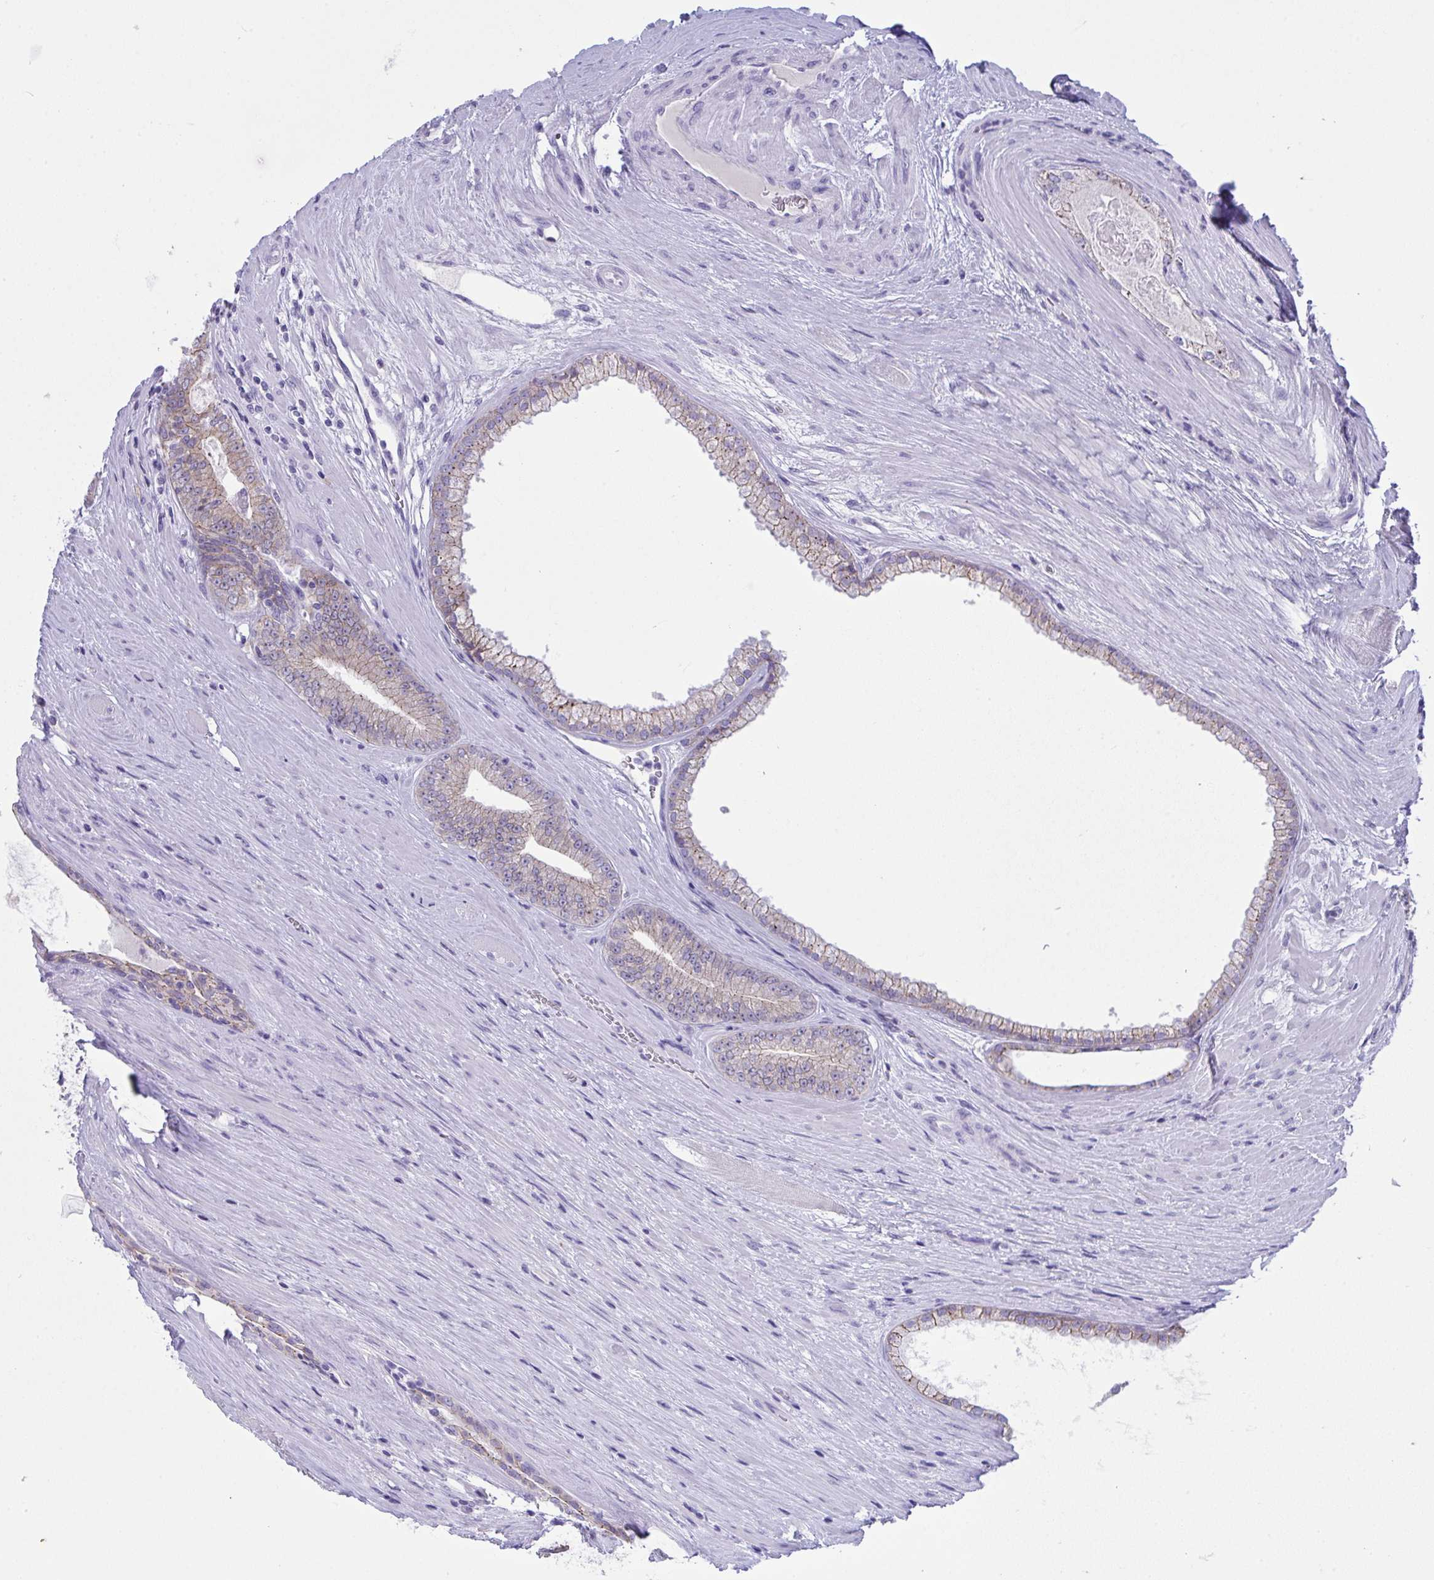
{"staining": {"intensity": "weak", "quantity": ">75%", "location": "cytoplasmic/membranous"}, "tissue": "prostate cancer", "cell_type": "Tumor cells", "image_type": "cancer", "snomed": [{"axis": "morphology", "description": "Adenocarcinoma, Low grade"}, {"axis": "topography", "description": "Prostate"}], "caption": "Human prostate cancer stained with a protein marker displays weak staining in tumor cells.", "gene": "GLB1L2", "patient": {"sex": "male", "age": 67}}